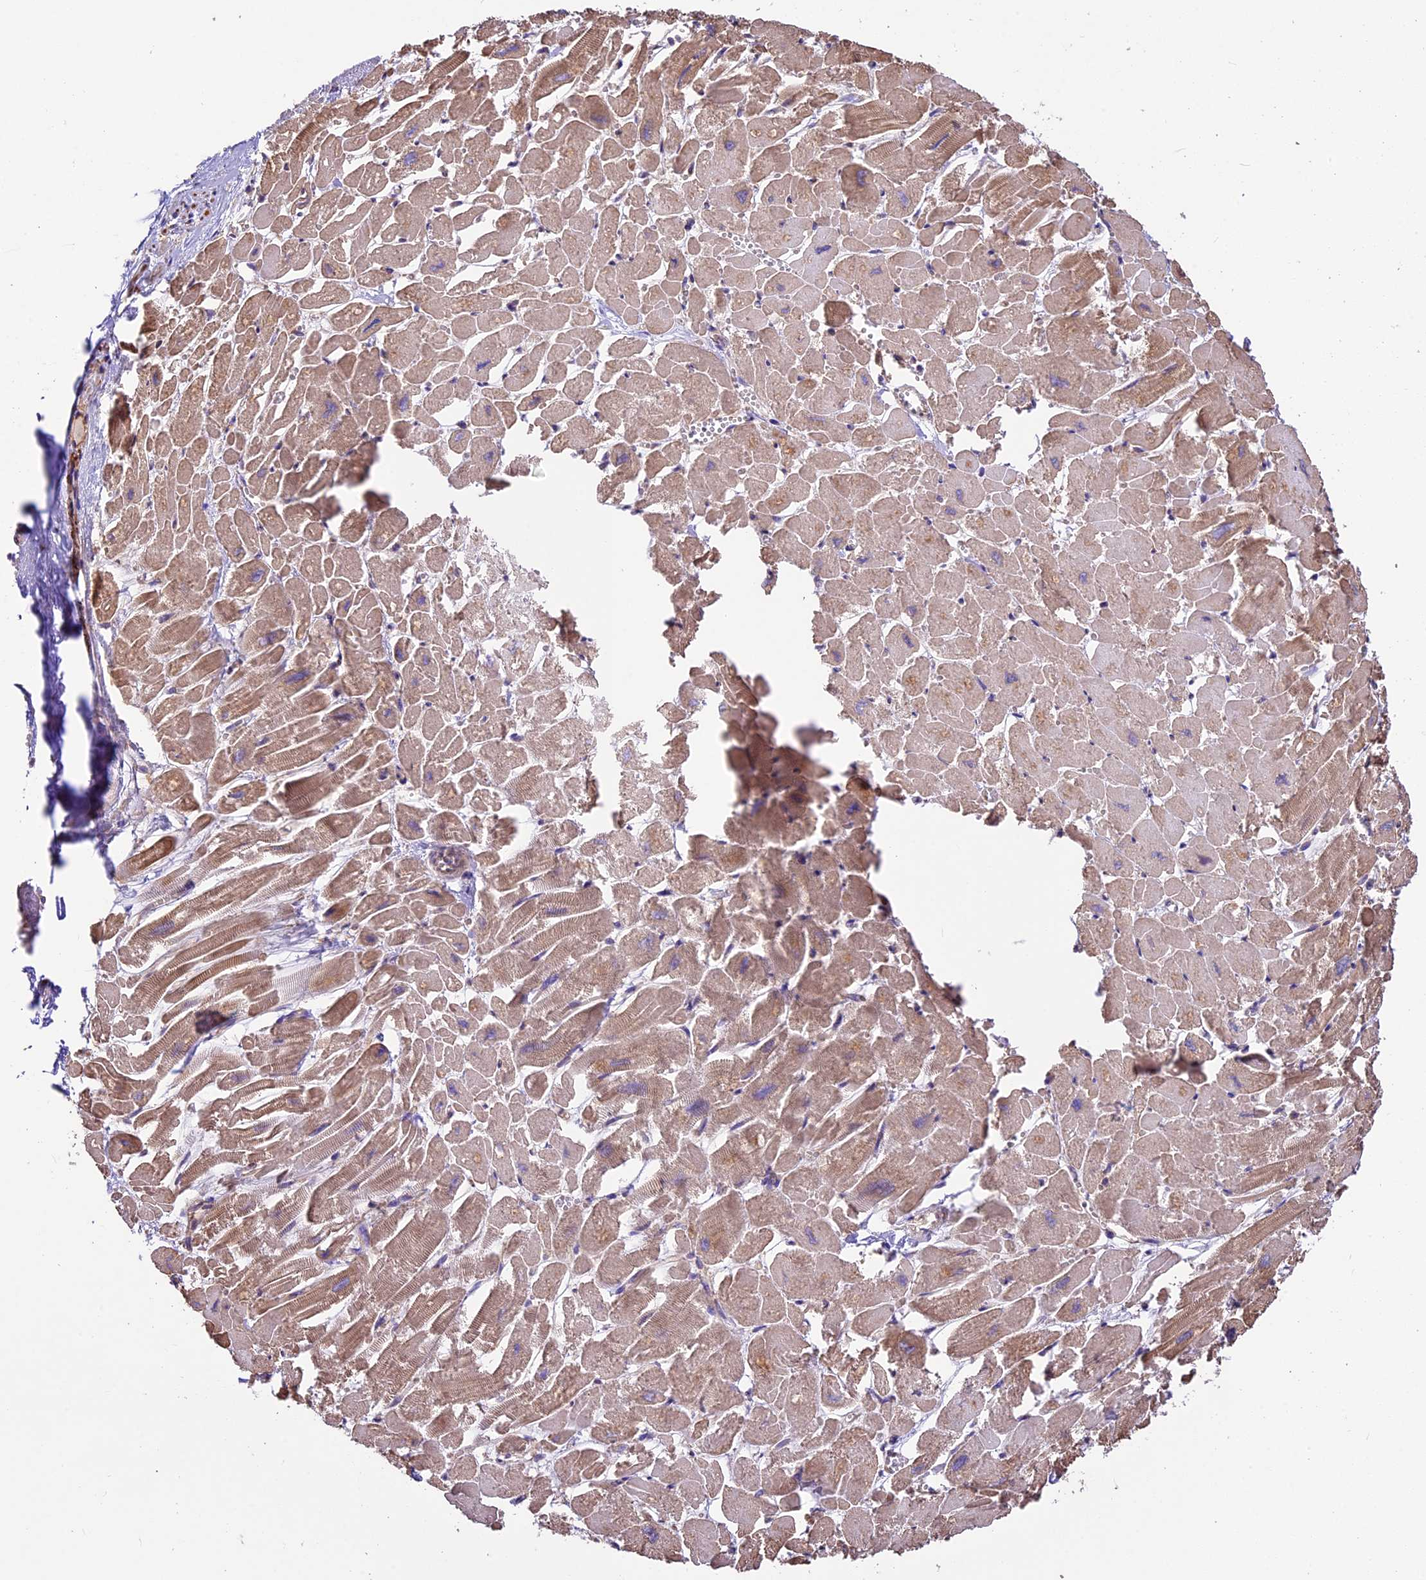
{"staining": {"intensity": "moderate", "quantity": ">75%", "location": "cytoplasmic/membranous"}, "tissue": "heart muscle", "cell_type": "Cardiomyocytes", "image_type": "normal", "snomed": [{"axis": "morphology", "description": "Normal tissue, NOS"}, {"axis": "topography", "description": "Heart"}], "caption": "Heart muscle stained with DAB (3,3'-diaminobenzidine) IHC demonstrates medium levels of moderate cytoplasmic/membranous staining in approximately >75% of cardiomyocytes.", "gene": "KARS1", "patient": {"sex": "male", "age": 54}}